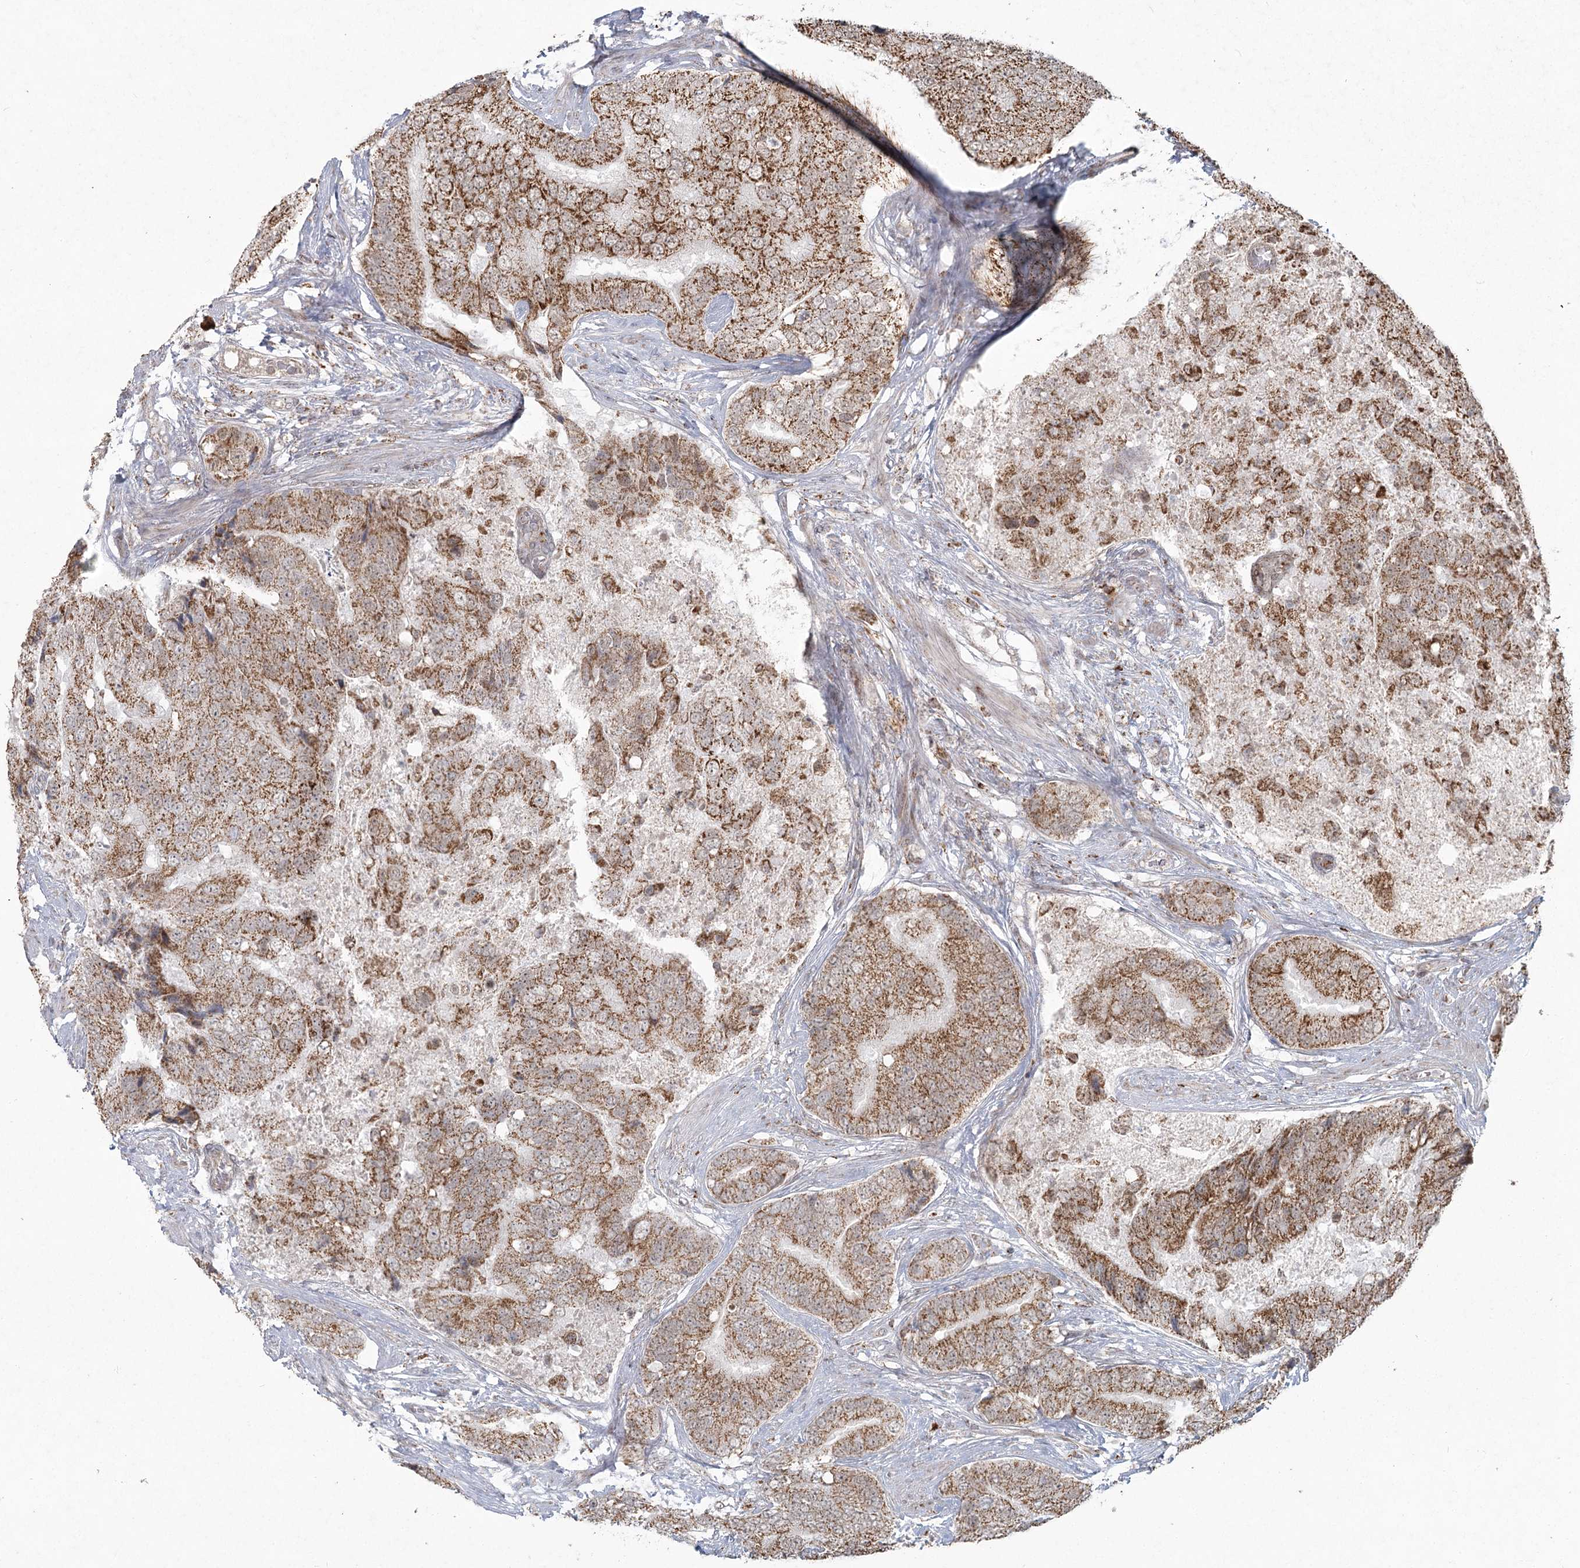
{"staining": {"intensity": "moderate", "quantity": ">75%", "location": "cytoplasmic/membranous"}, "tissue": "prostate cancer", "cell_type": "Tumor cells", "image_type": "cancer", "snomed": [{"axis": "morphology", "description": "Adenocarcinoma, High grade"}, {"axis": "topography", "description": "Prostate"}], "caption": "Prostate adenocarcinoma (high-grade) stained with a protein marker exhibits moderate staining in tumor cells.", "gene": "LACTB", "patient": {"sex": "male", "age": 70}}